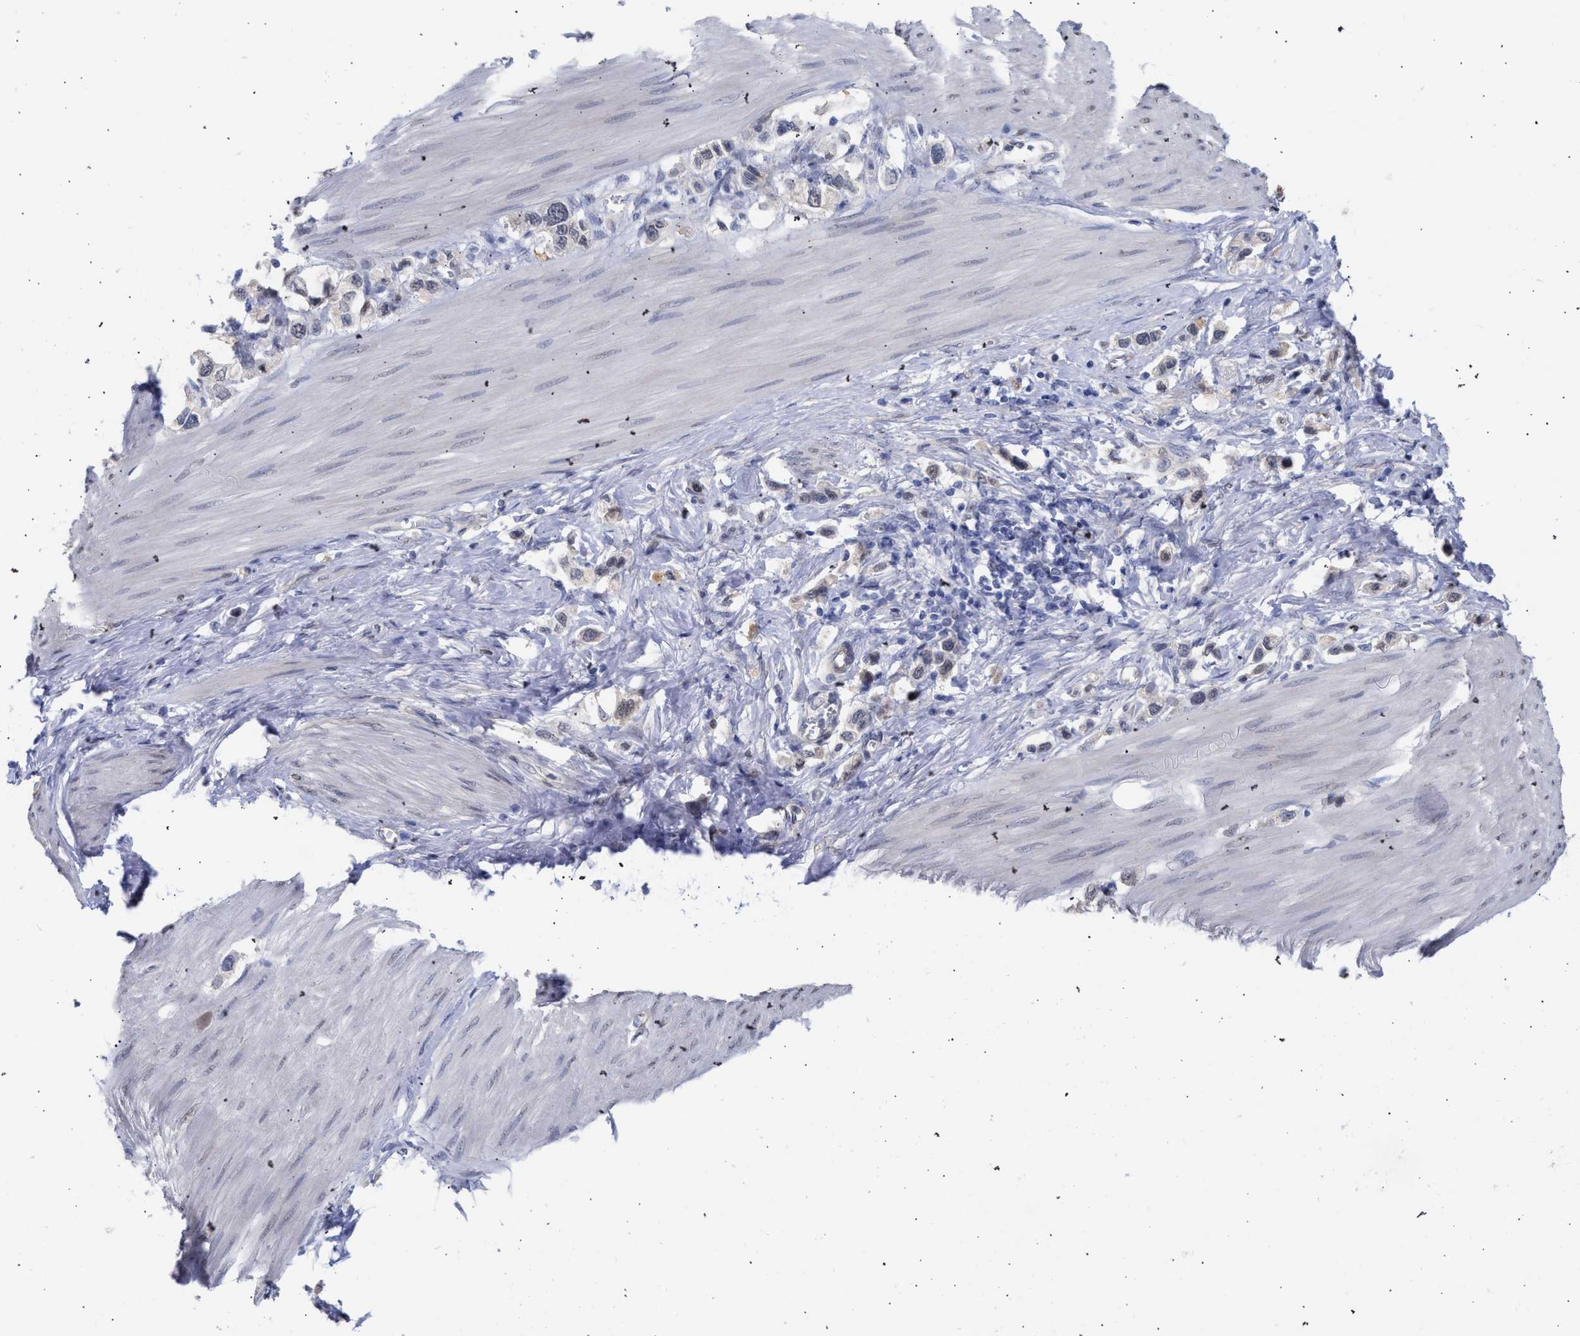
{"staining": {"intensity": "weak", "quantity": "<25%", "location": "nuclear"}, "tissue": "stomach cancer", "cell_type": "Tumor cells", "image_type": "cancer", "snomed": [{"axis": "morphology", "description": "Adenocarcinoma, NOS"}, {"axis": "topography", "description": "Stomach"}], "caption": "There is no significant positivity in tumor cells of stomach adenocarcinoma. Nuclei are stained in blue.", "gene": "THRA", "patient": {"sex": "female", "age": 65}}